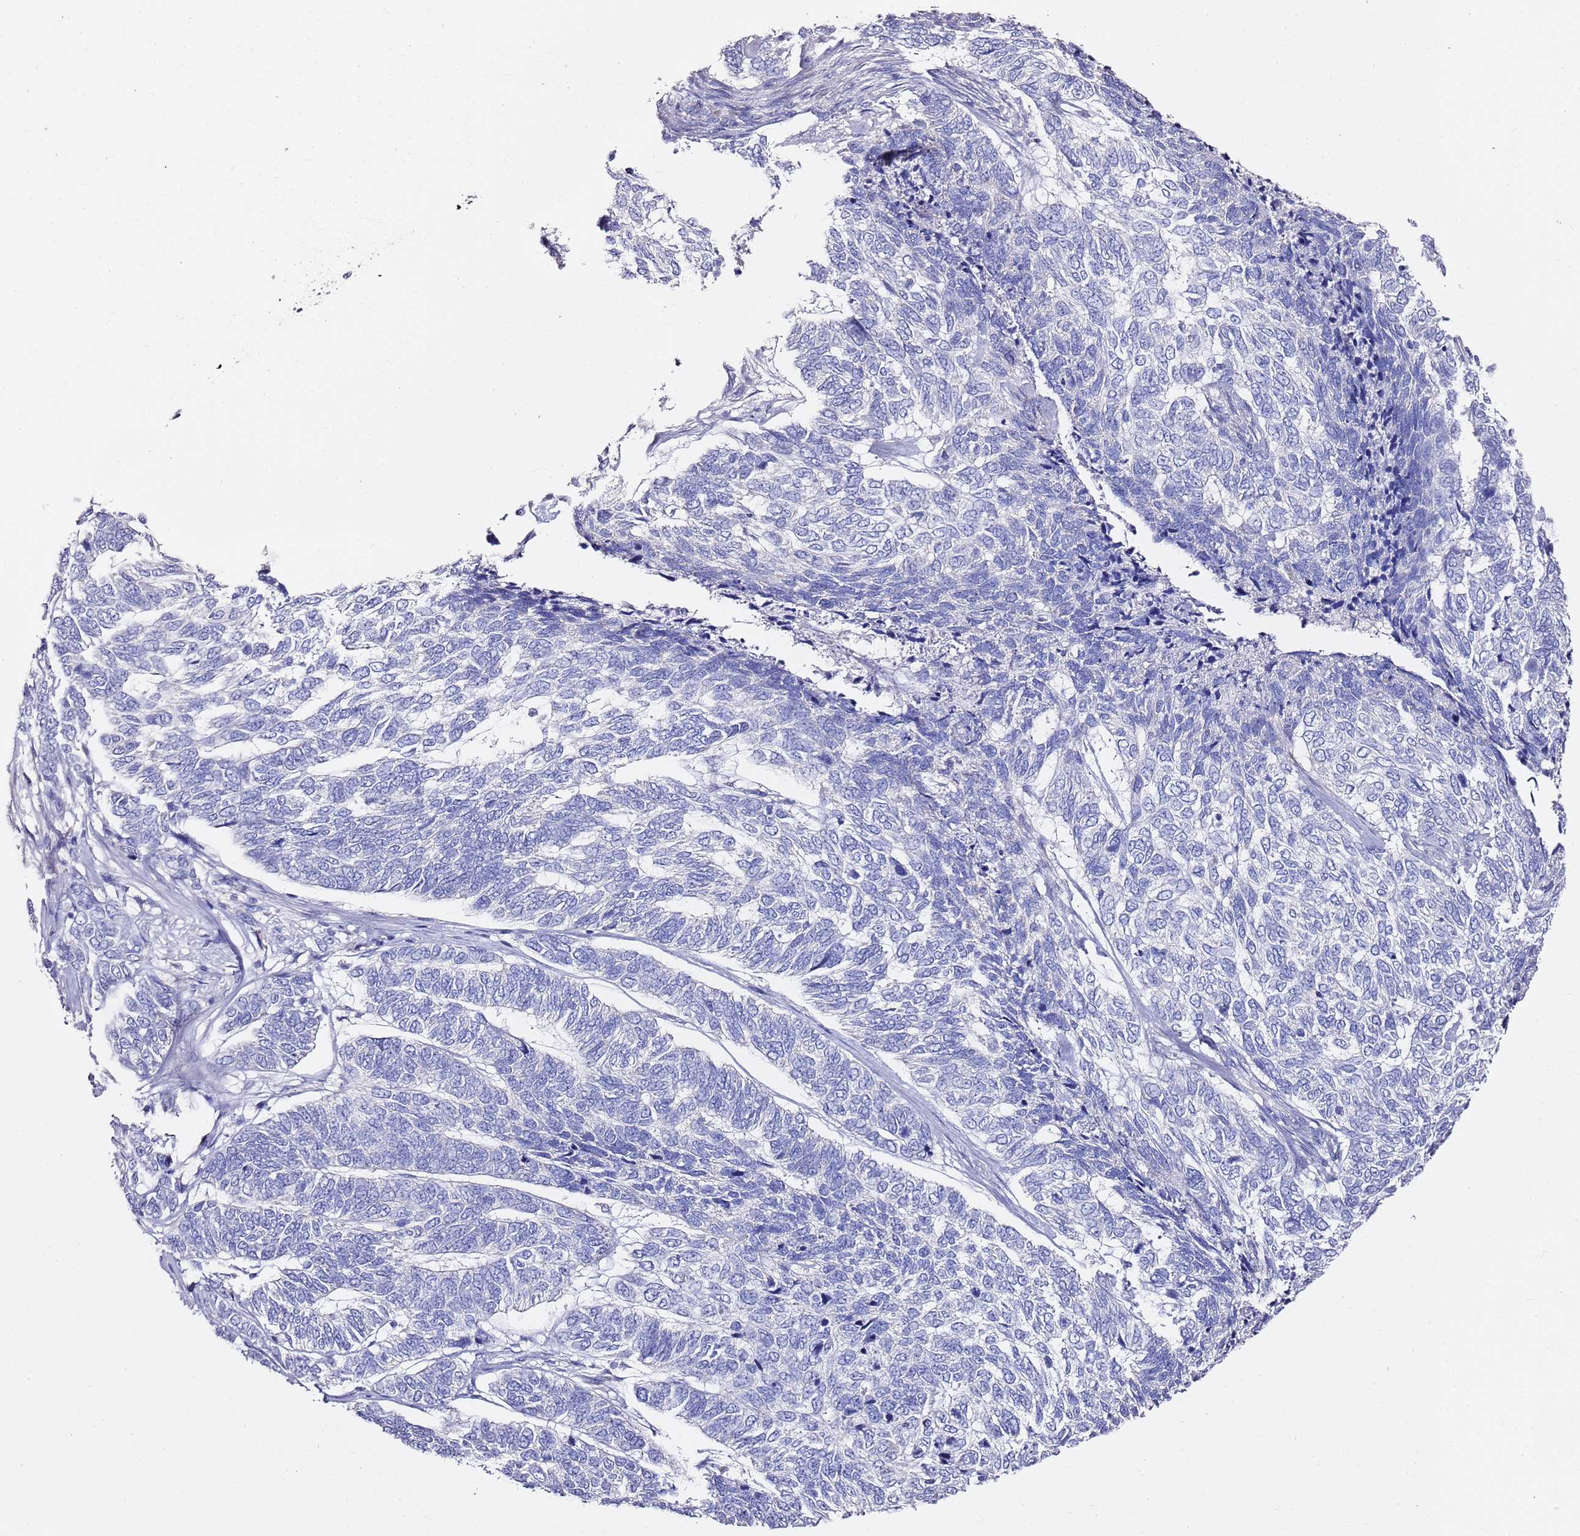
{"staining": {"intensity": "negative", "quantity": "none", "location": "none"}, "tissue": "skin cancer", "cell_type": "Tumor cells", "image_type": "cancer", "snomed": [{"axis": "morphology", "description": "Basal cell carcinoma"}, {"axis": "topography", "description": "Skin"}], "caption": "This is an immunohistochemistry (IHC) micrograph of human skin cancer (basal cell carcinoma). There is no expression in tumor cells.", "gene": "MYBPC3", "patient": {"sex": "female", "age": 65}}